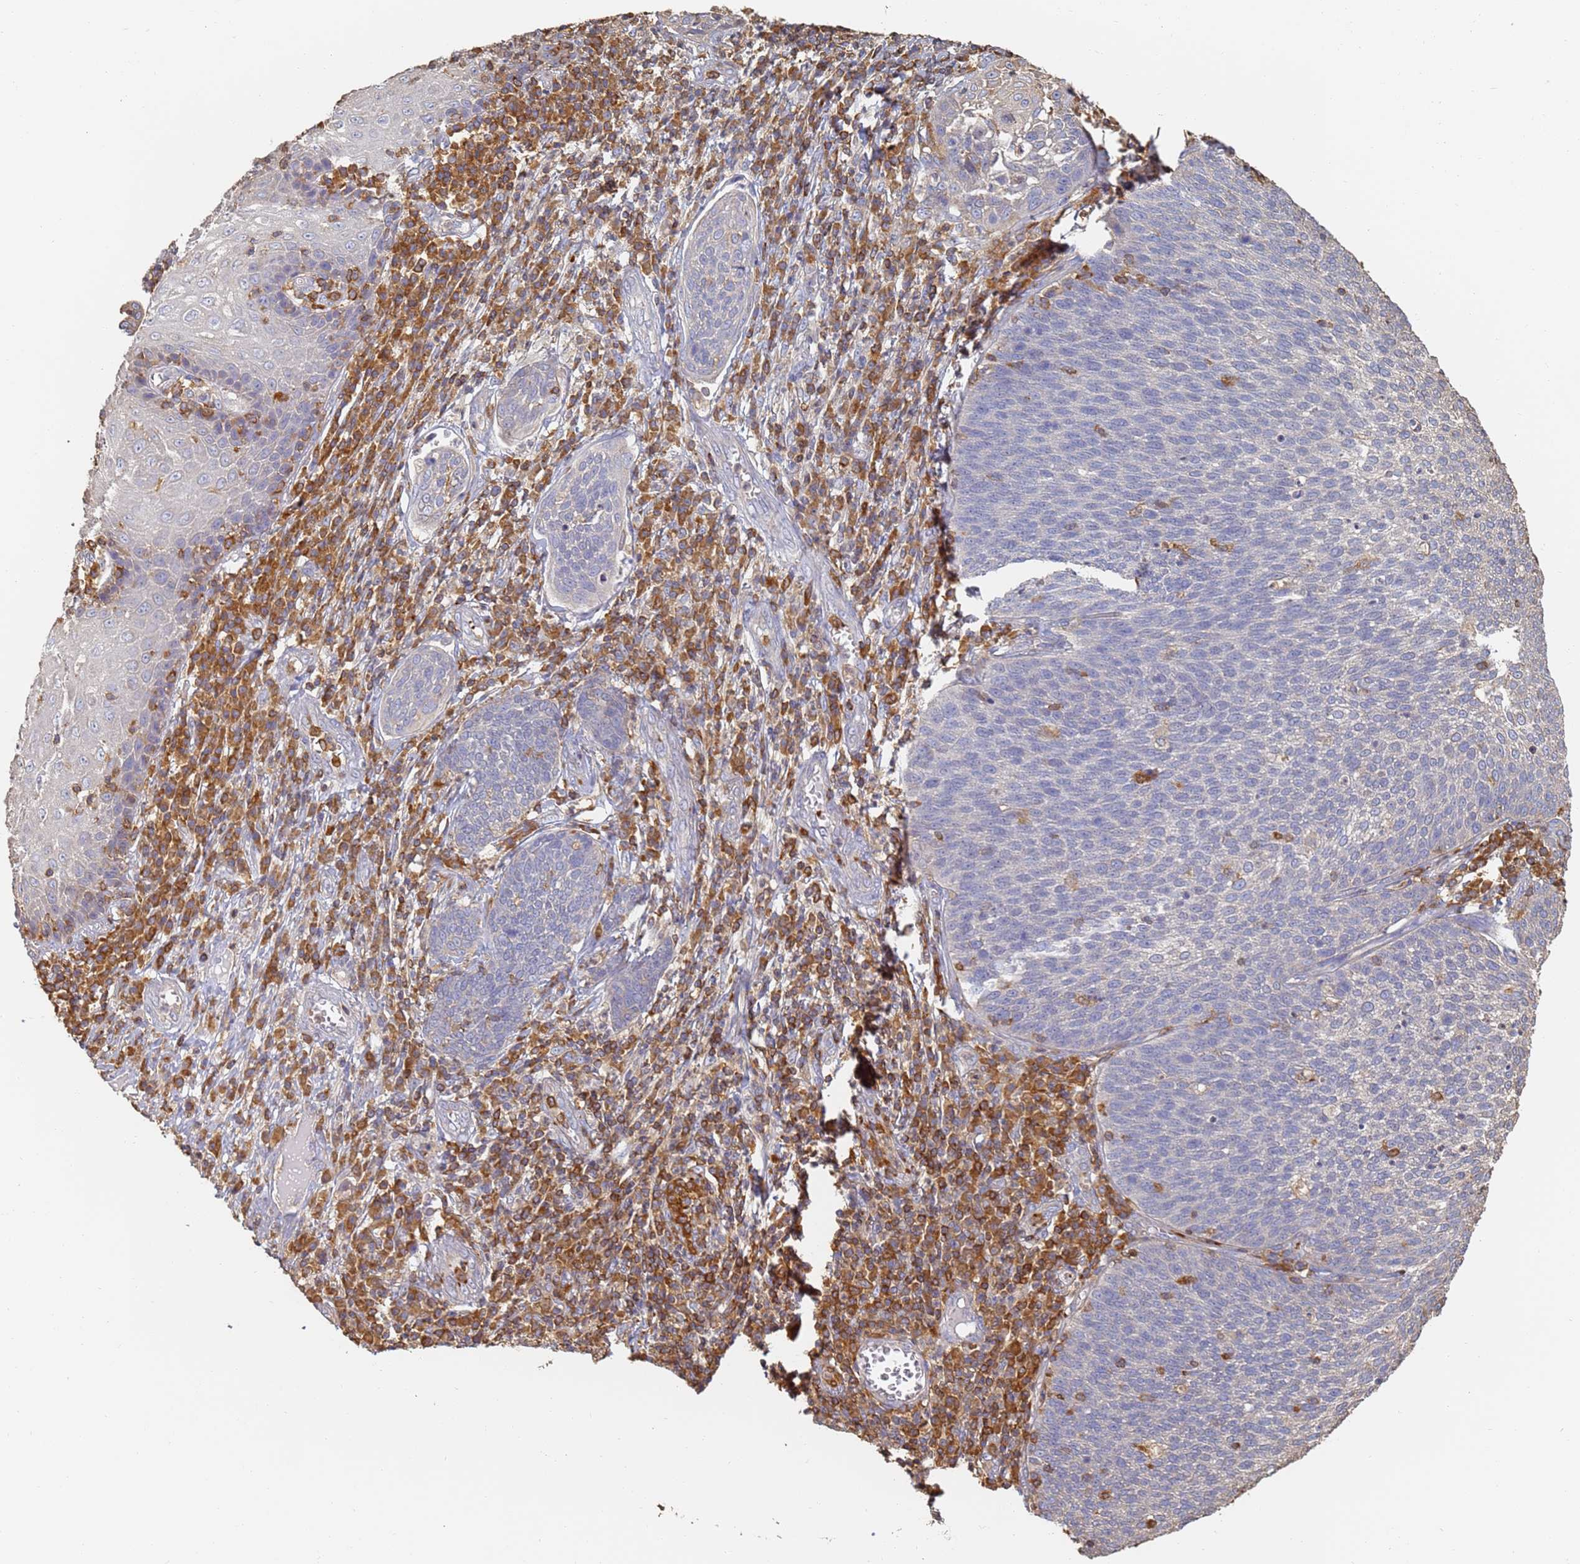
{"staining": {"intensity": "negative", "quantity": "none", "location": "none"}, "tissue": "cervical cancer", "cell_type": "Tumor cells", "image_type": "cancer", "snomed": [{"axis": "morphology", "description": "Squamous cell carcinoma, NOS"}, {"axis": "topography", "description": "Cervix"}], "caption": "A high-resolution micrograph shows IHC staining of cervical cancer (squamous cell carcinoma), which demonstrates no significant positivity in tumor cells. The staining is performed using DAB (3,3'-diaminobenzidine) brown chromogen with nuclei counter-stained in using hematoxylin.", "gene": "BIN2", "patient": {"sex": "female", "age": 34}}